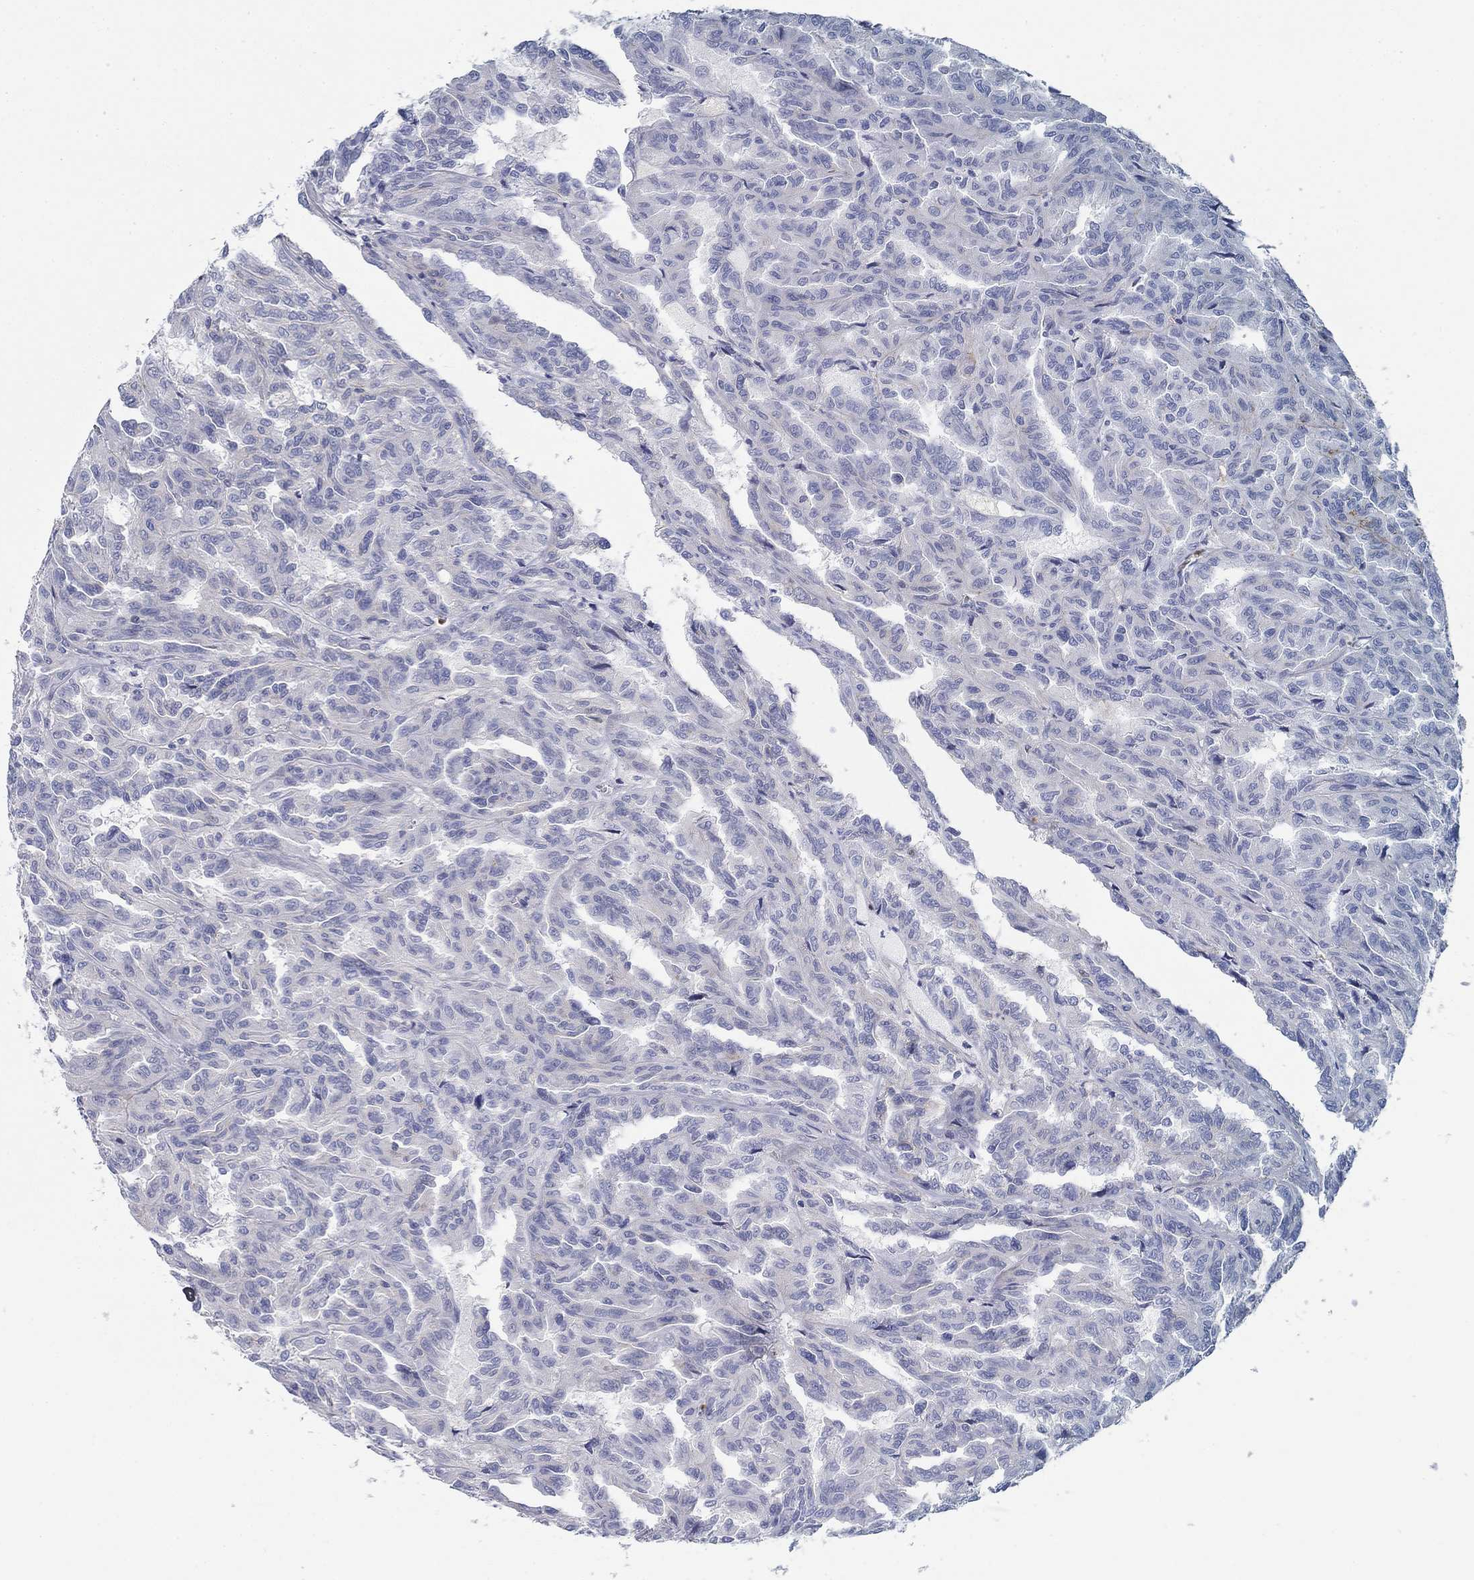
{"staining": {"intensity": "negative", "quantity": "none", "location": "none"}, "tissue": "renal cancer", "cell_type": "Tumor cells", "image_type": "cancer", "snomed": [{"axis": "morphology", "description": "Adenocarcinoma, NOS"}, {"axis": "topography", "description": "Kidney"}], "caption": "This image is of renal cancer (adenocarcinoma) stained with immunohistochemistry (IHC) to label a protein in brown with the nuclei are counter-stained blue. There is no expression in tumor cells.", "gene": "GPC1", "patient": {"sex": "male", "age": 79}}